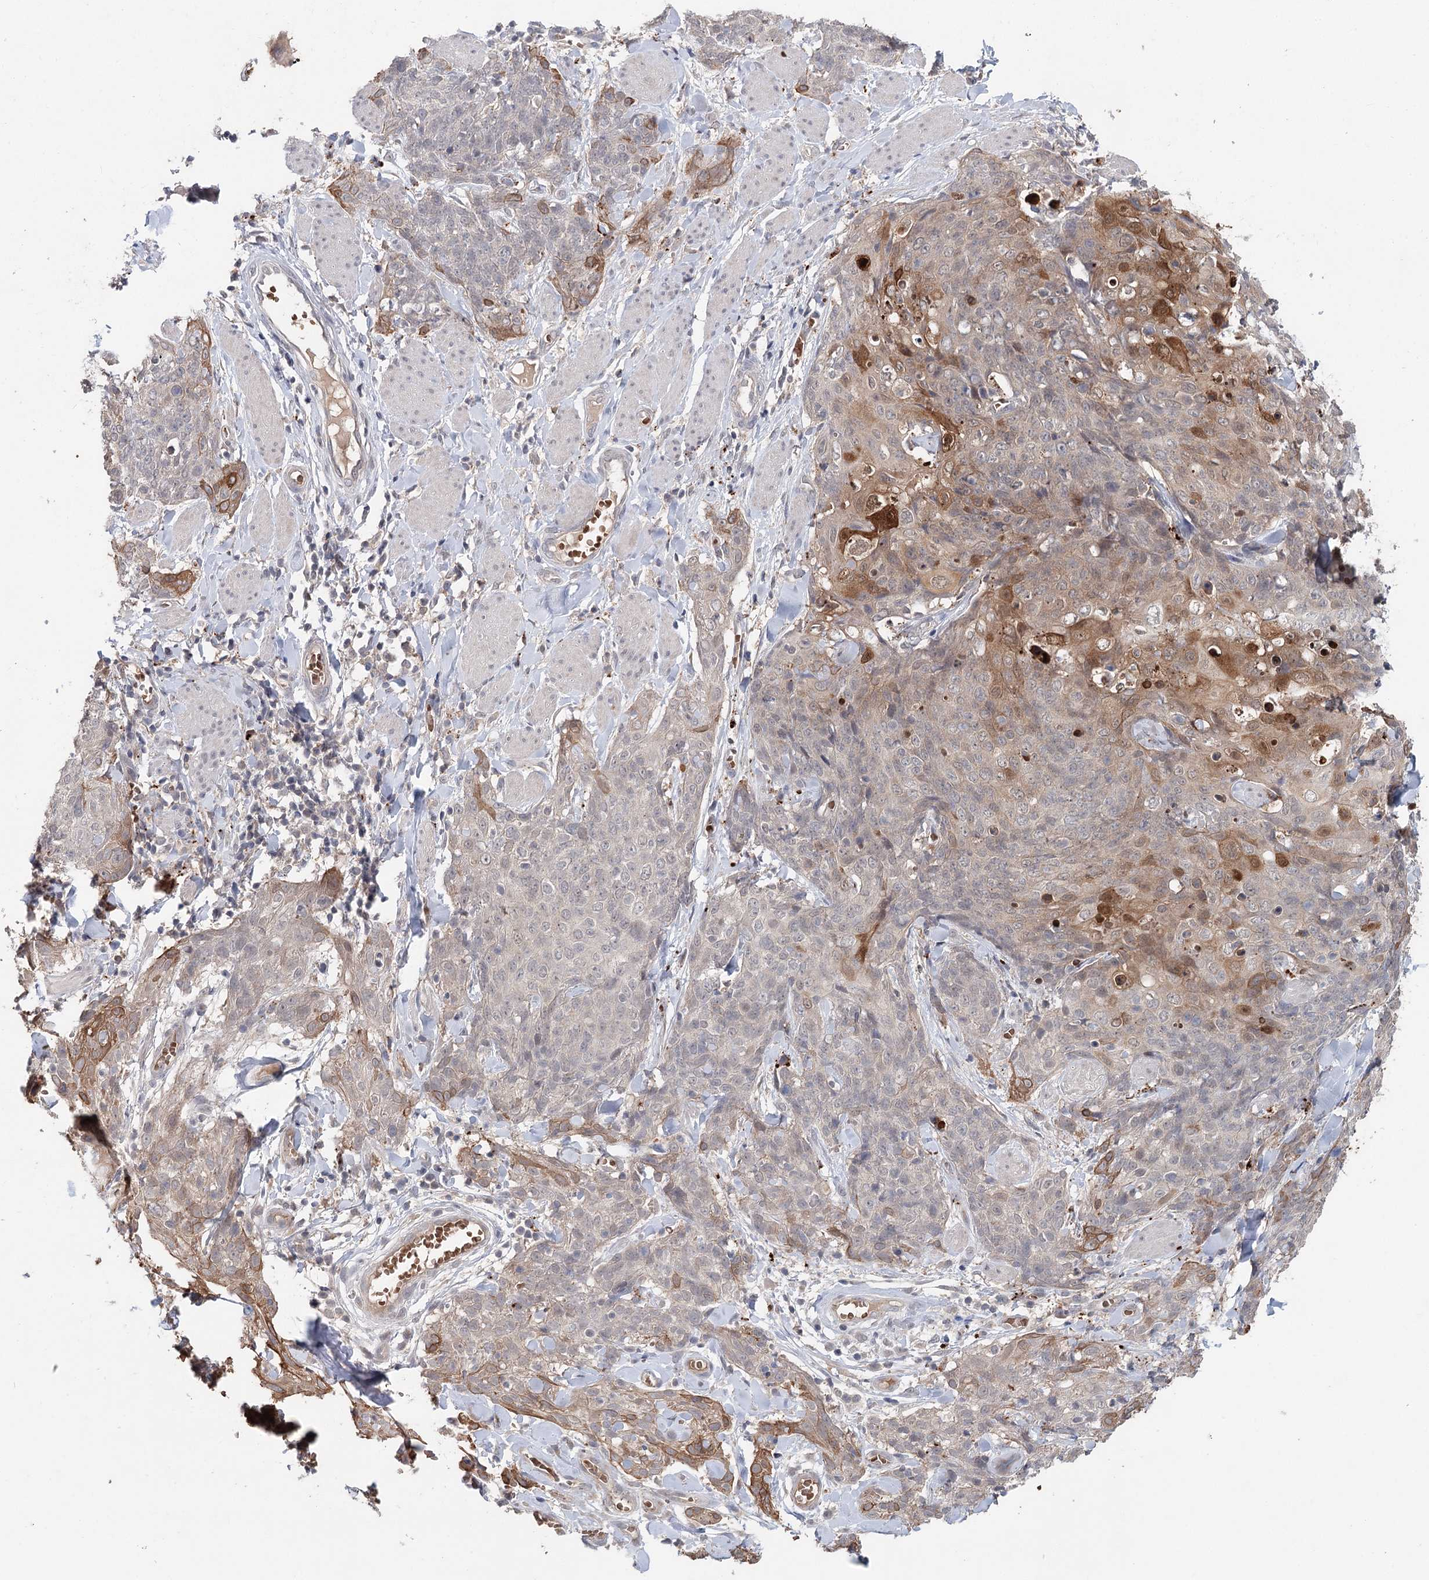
{"staining": {"intensity": "moderate", "quantity": "<25%", "location": "cytoplasmic/membranous"}, "tissue": "skin cancer", "cell_type": "Tumor cells", "image_type": "cancer", "snomed": [{"axis": "morphology", "description": "Squamous cell carcinoma, NOS"}, {"axis": "topography", "description": "Skin"}, {"axis": "topography", "description": "Vulva"}], "caption": "Tumor cells display low levels of moderate cytoplasmic/membranous positivity in approximately <25% of cells in skin squamous cell carcinoma.", "gene": "FBXO7", "patient": {"sex": "female", "age": 85}}